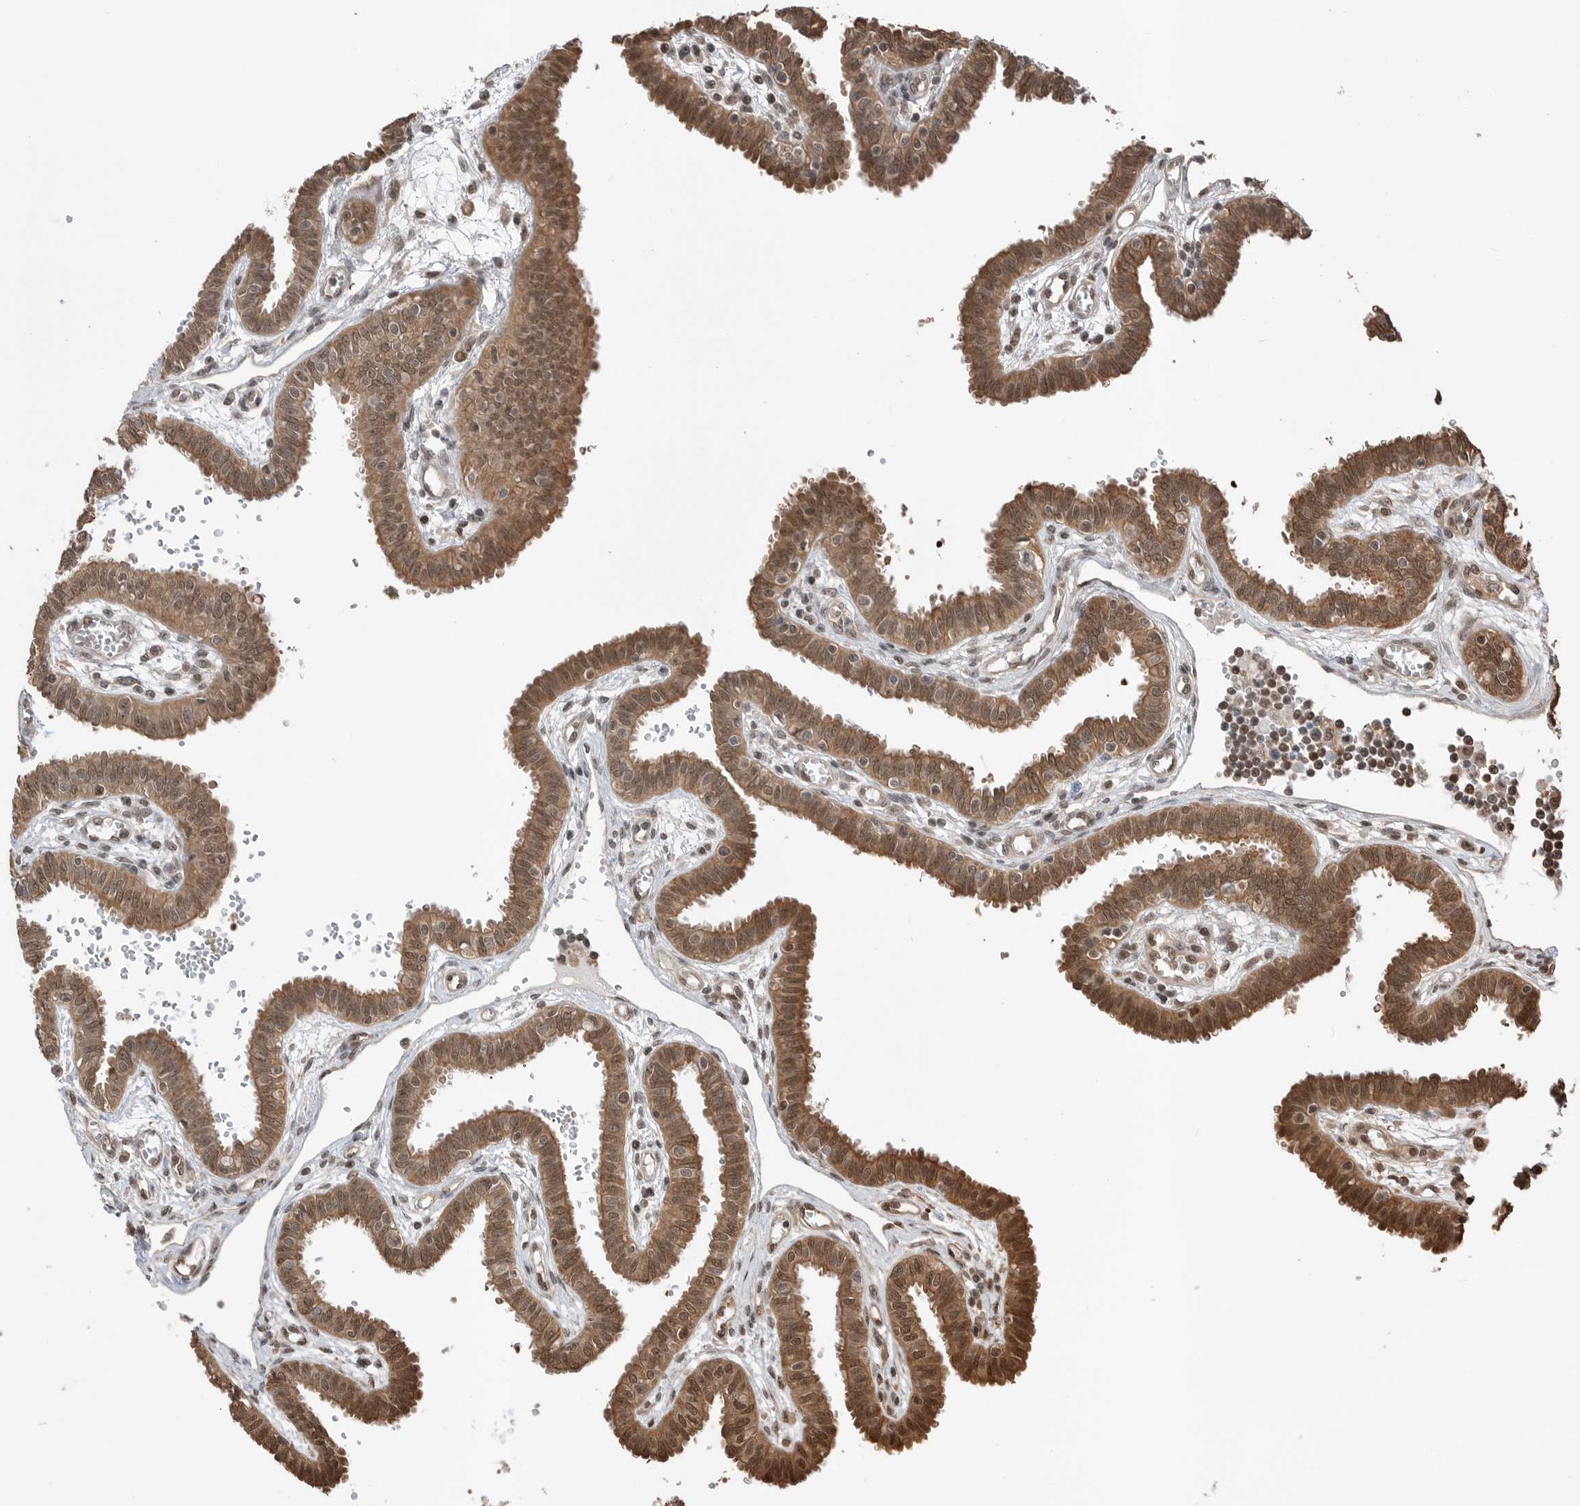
{"staining": {"intensity": "moderate", "quantity": ">75%", "location": "cytoplasmic/membranous,nuclear"}, "tissue": "fallopian tube", "cell_type": "Glandular cells", "image_type": "normal", "snomed": [{"axis": "morphology", "description": "Normal tissue, NOS"}, {"axis": "topography", "description": "Fallopian tube"}], "caption": "The histopathology image exhibits staining of benign fallopian tube, revealing moderate cytoplasmic/membranous,nuclear protein positivity (brown color) within glandular cells.", "gene": "PEAK1", "patient": {"sex": "female", "age": 32}}